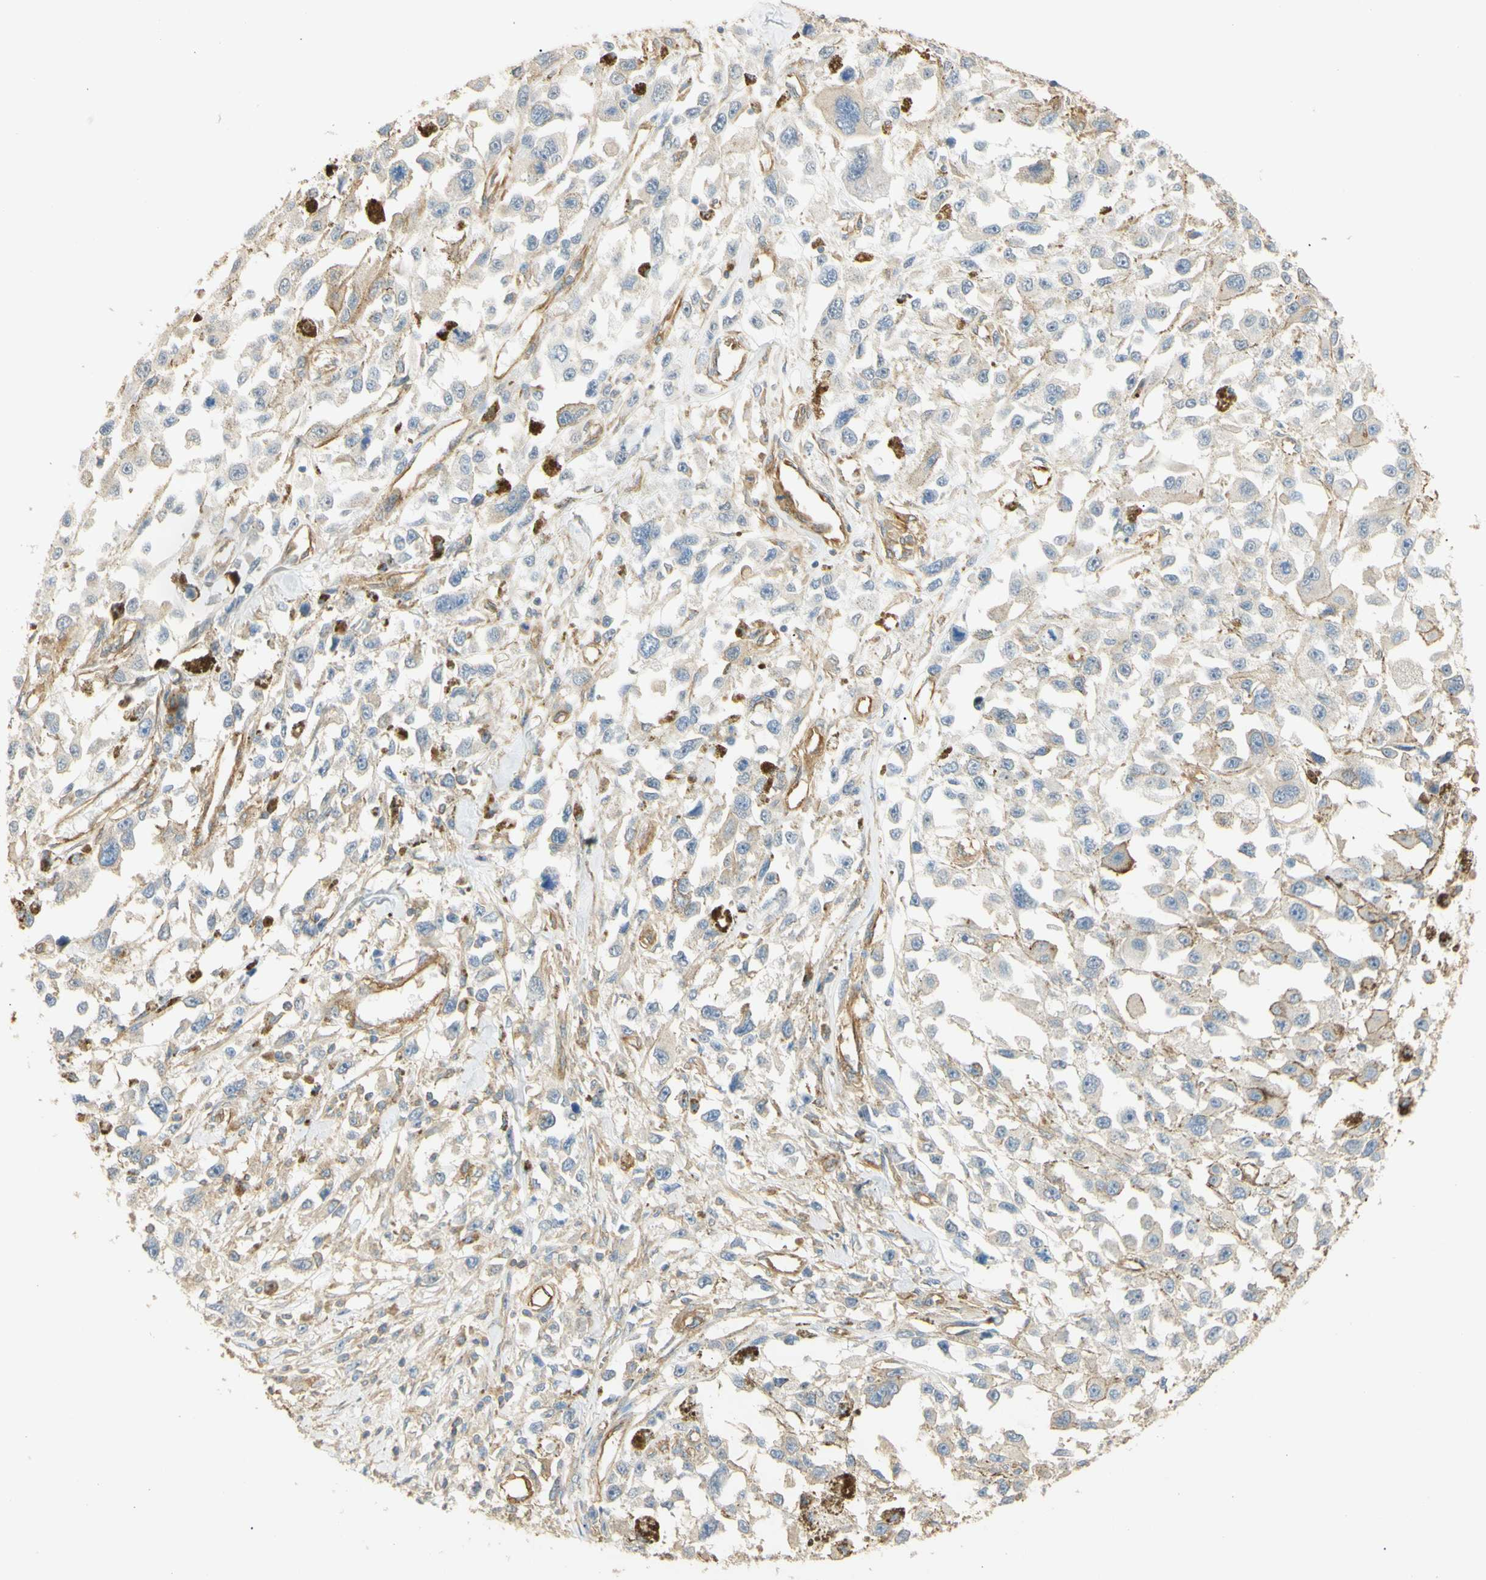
{"staining": {"intensity": "negative", "quantity": "none", "location": "none"}, "tissue": "melanoma", "cell_type": "Tumor cells", "image_type": "cancer", "snomed": [{"axis": "morphology", "description": "Malignant melanoma, Metastatic site"}, {"axis": "topography", "description": "Lymph node"}], "caption": "Immunohistochemistry (IHC) of malignant melanoma (metastatic site) shows no positivity in tumor cells.", "gene": "KCNE4", "patient": {"sex": "male", "age": 59}}